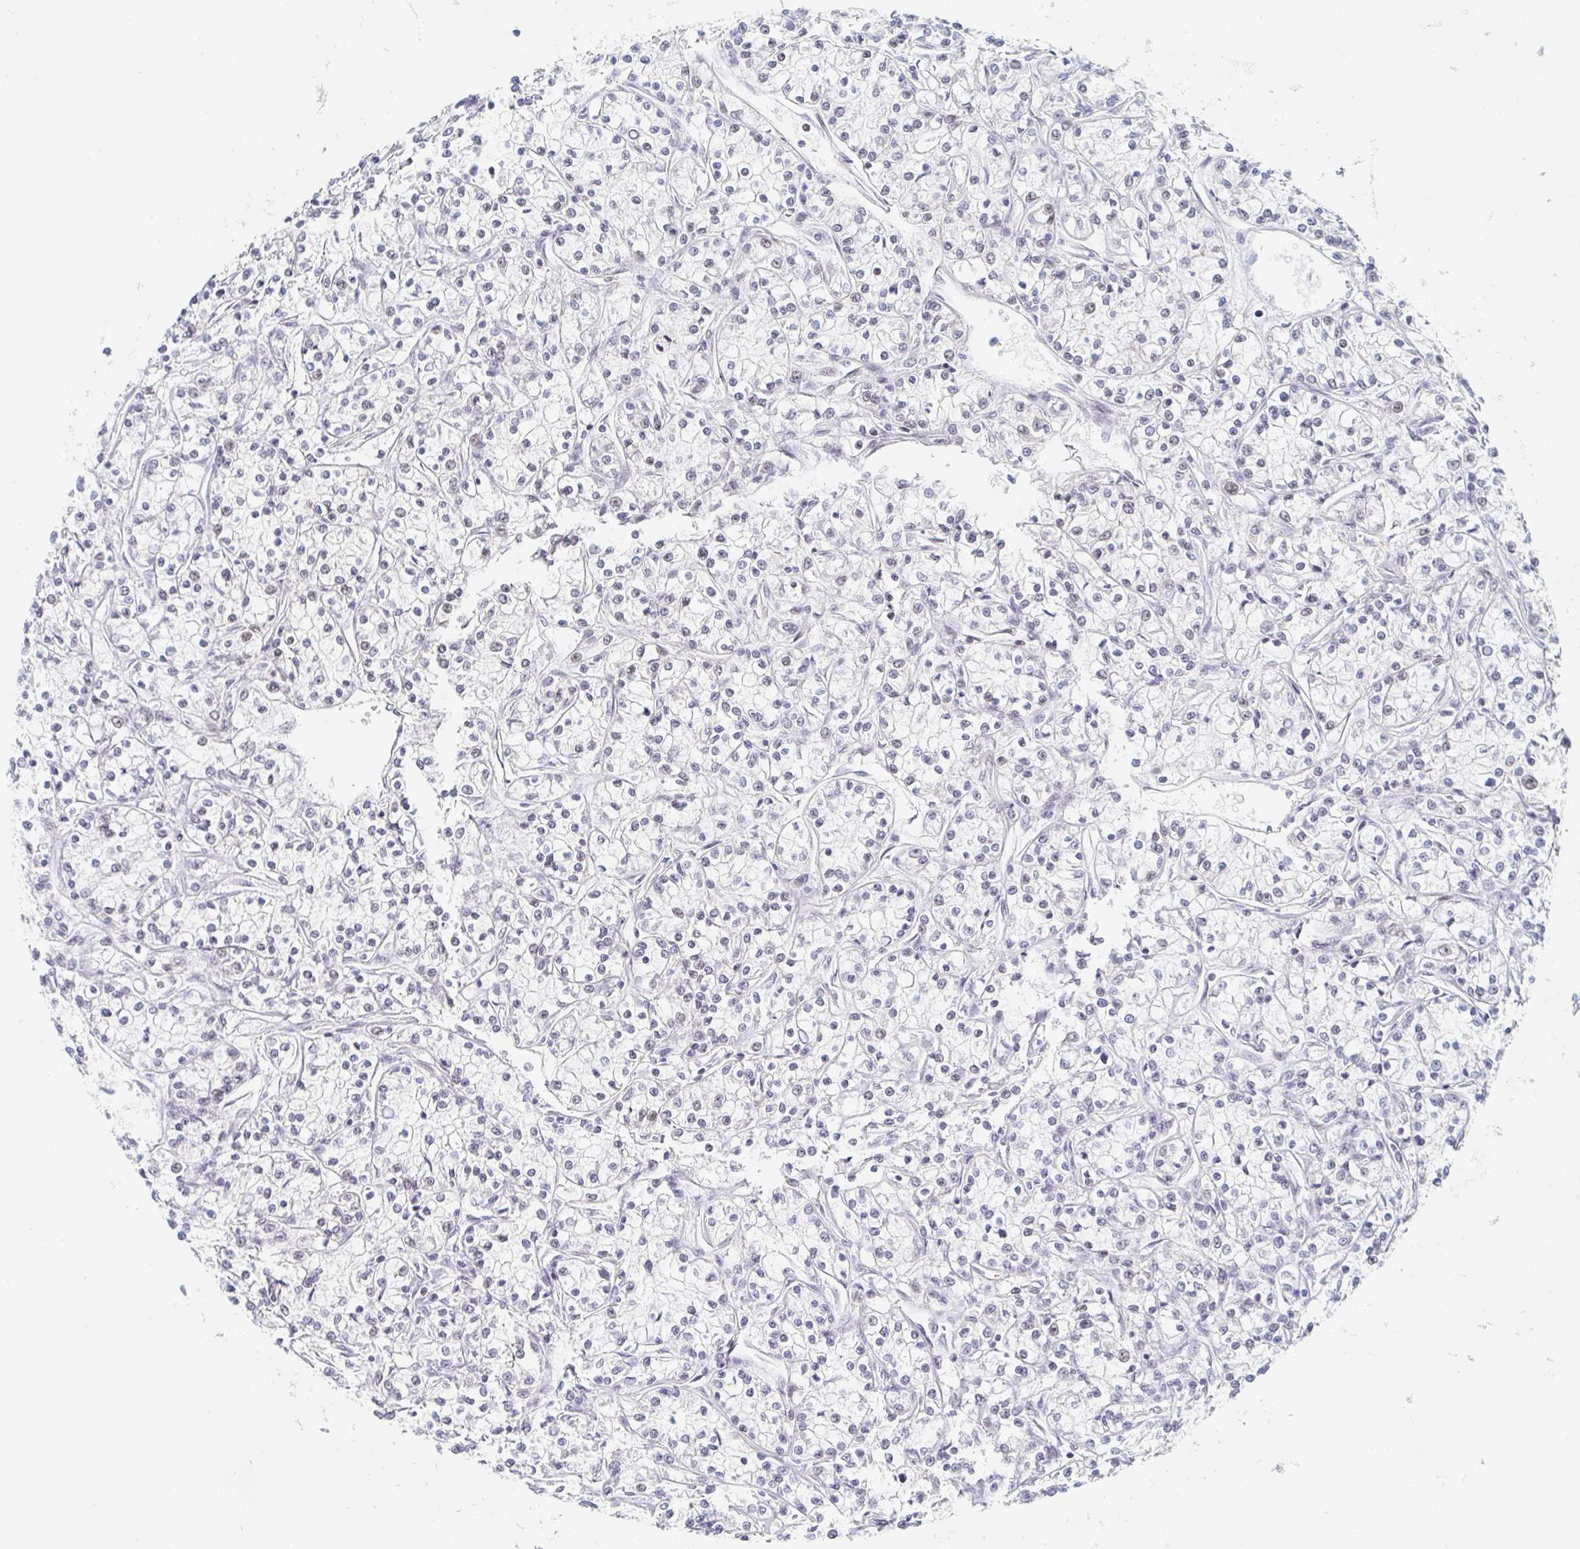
{"staining": {"intensity": "negative", "quantity": "none", "location": "none"}, "tissue": "renal cancer", "cell_type": "Tumor cells", "image_type": "cancer", "snomed": [{"axis": "morphology", "description": "Adenocarcinoma, NOS"}, {"axis": "topography", "description": "Kidney"}], "caption": "This histopathology image is of renal cancer (adenocarcinoma) stained with IHC to label a protein in brown with the nuclei are counter-stained blue. There is no positivity in tumor cells. Brightfield microscopy of IHC stained with DAB (3,3'-diaminobenzidine) (brown) and hematoxylin (blue), captured at high magnification.", "gene": "CHD2", "patient": {"sex": "female", "age": 59}}